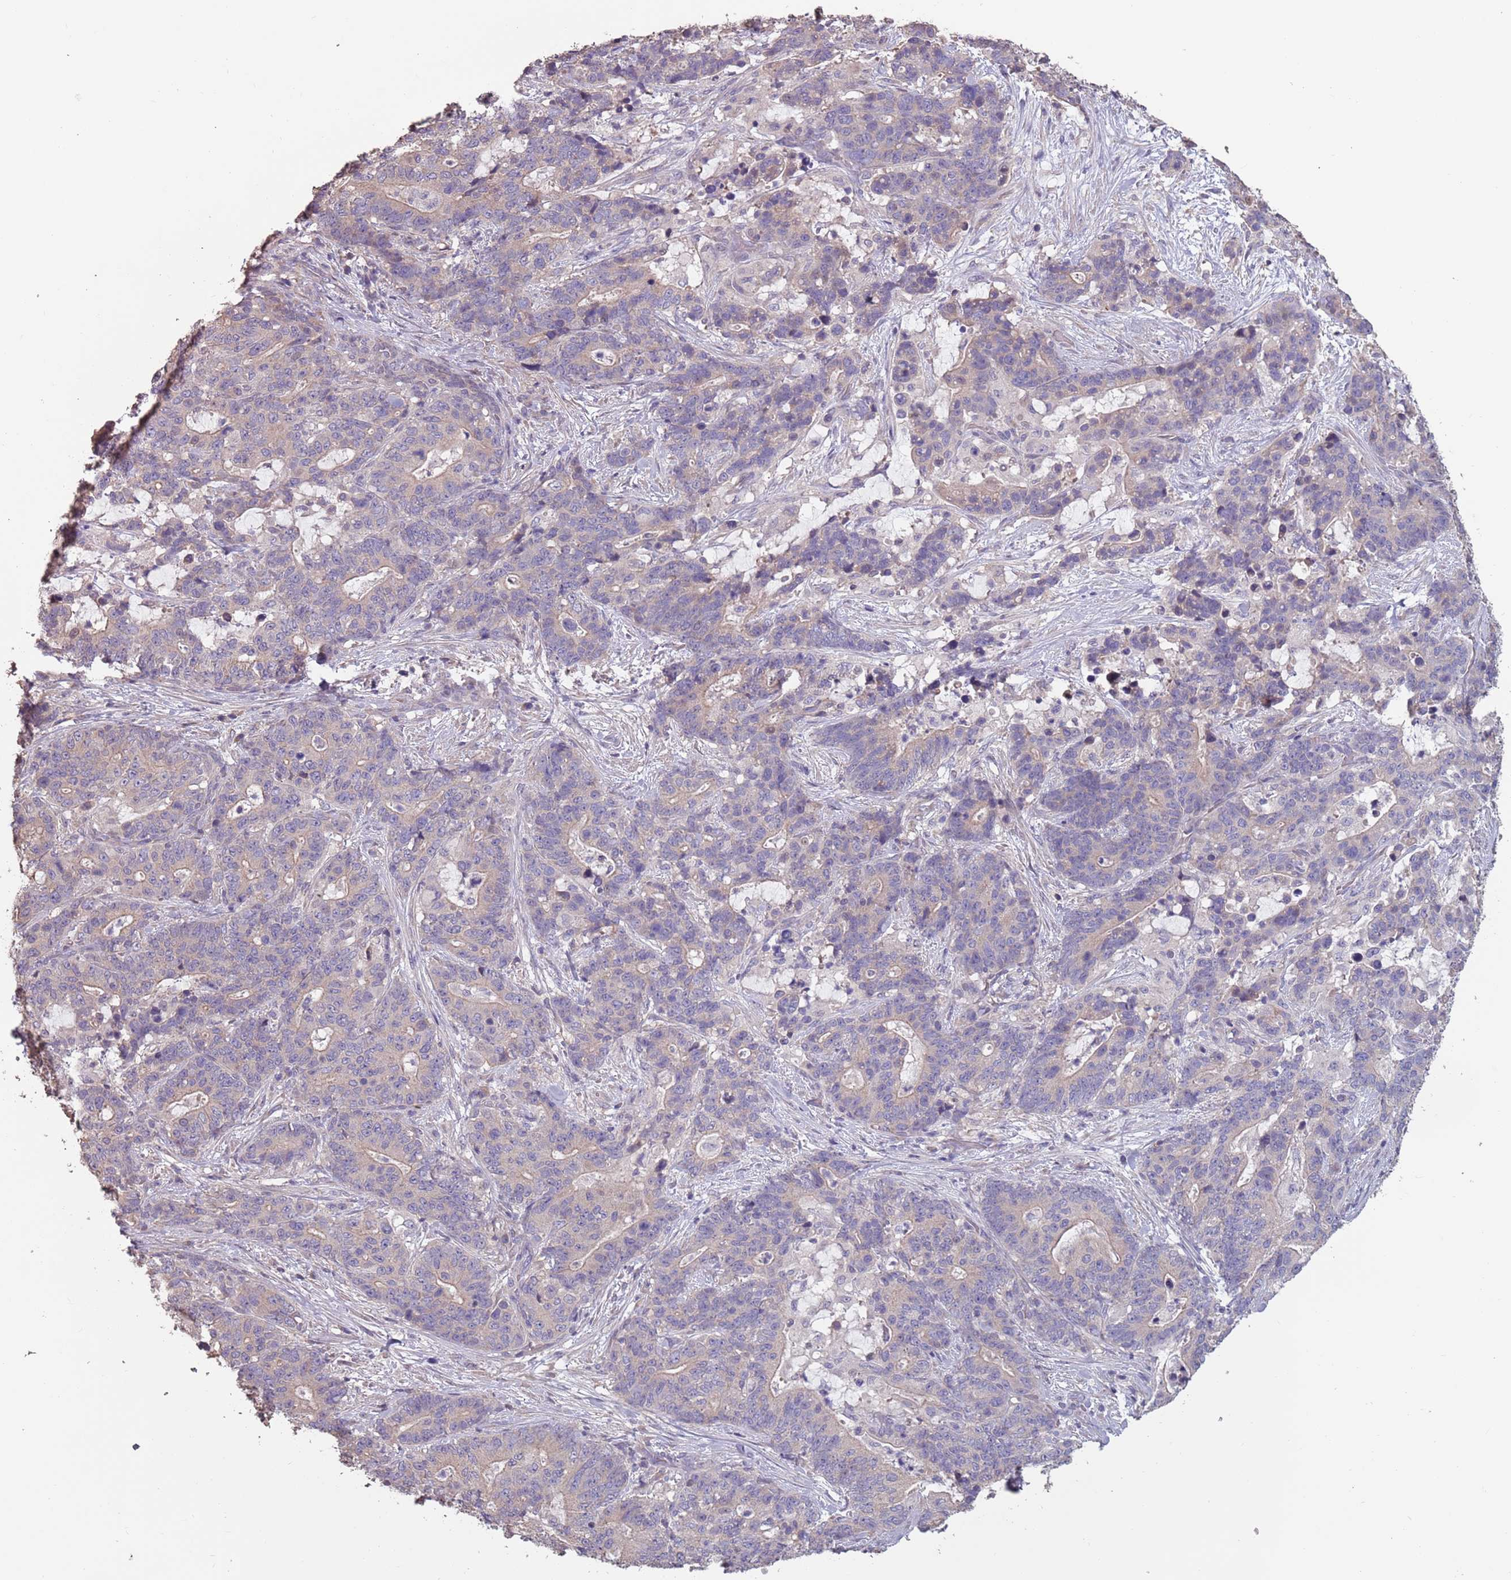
{"staining": {"intensity": "negative", "quantity": "none", "location": "none"}, "tissue": "stomach cancer", "cell_type": "Tumor cells", "image_type": "cancer", "snomed": [{"axis": "morphology", "description": "Normal tissue, NOS"}, {"axis": "morphology", "description": "Adenocarcinoma, NOS"}, {"axis": "topography", "description": "Stomach"}], "caption": "DAB immunohistochemical staining of human stomach cancer (adenocarcinoma) demonstrates no significant expression in tumor cells. (IHC, brightfield microscopy, high magnification).", "gene": "MBD3L1", "patient": {"sex": "female", "age": 64}}